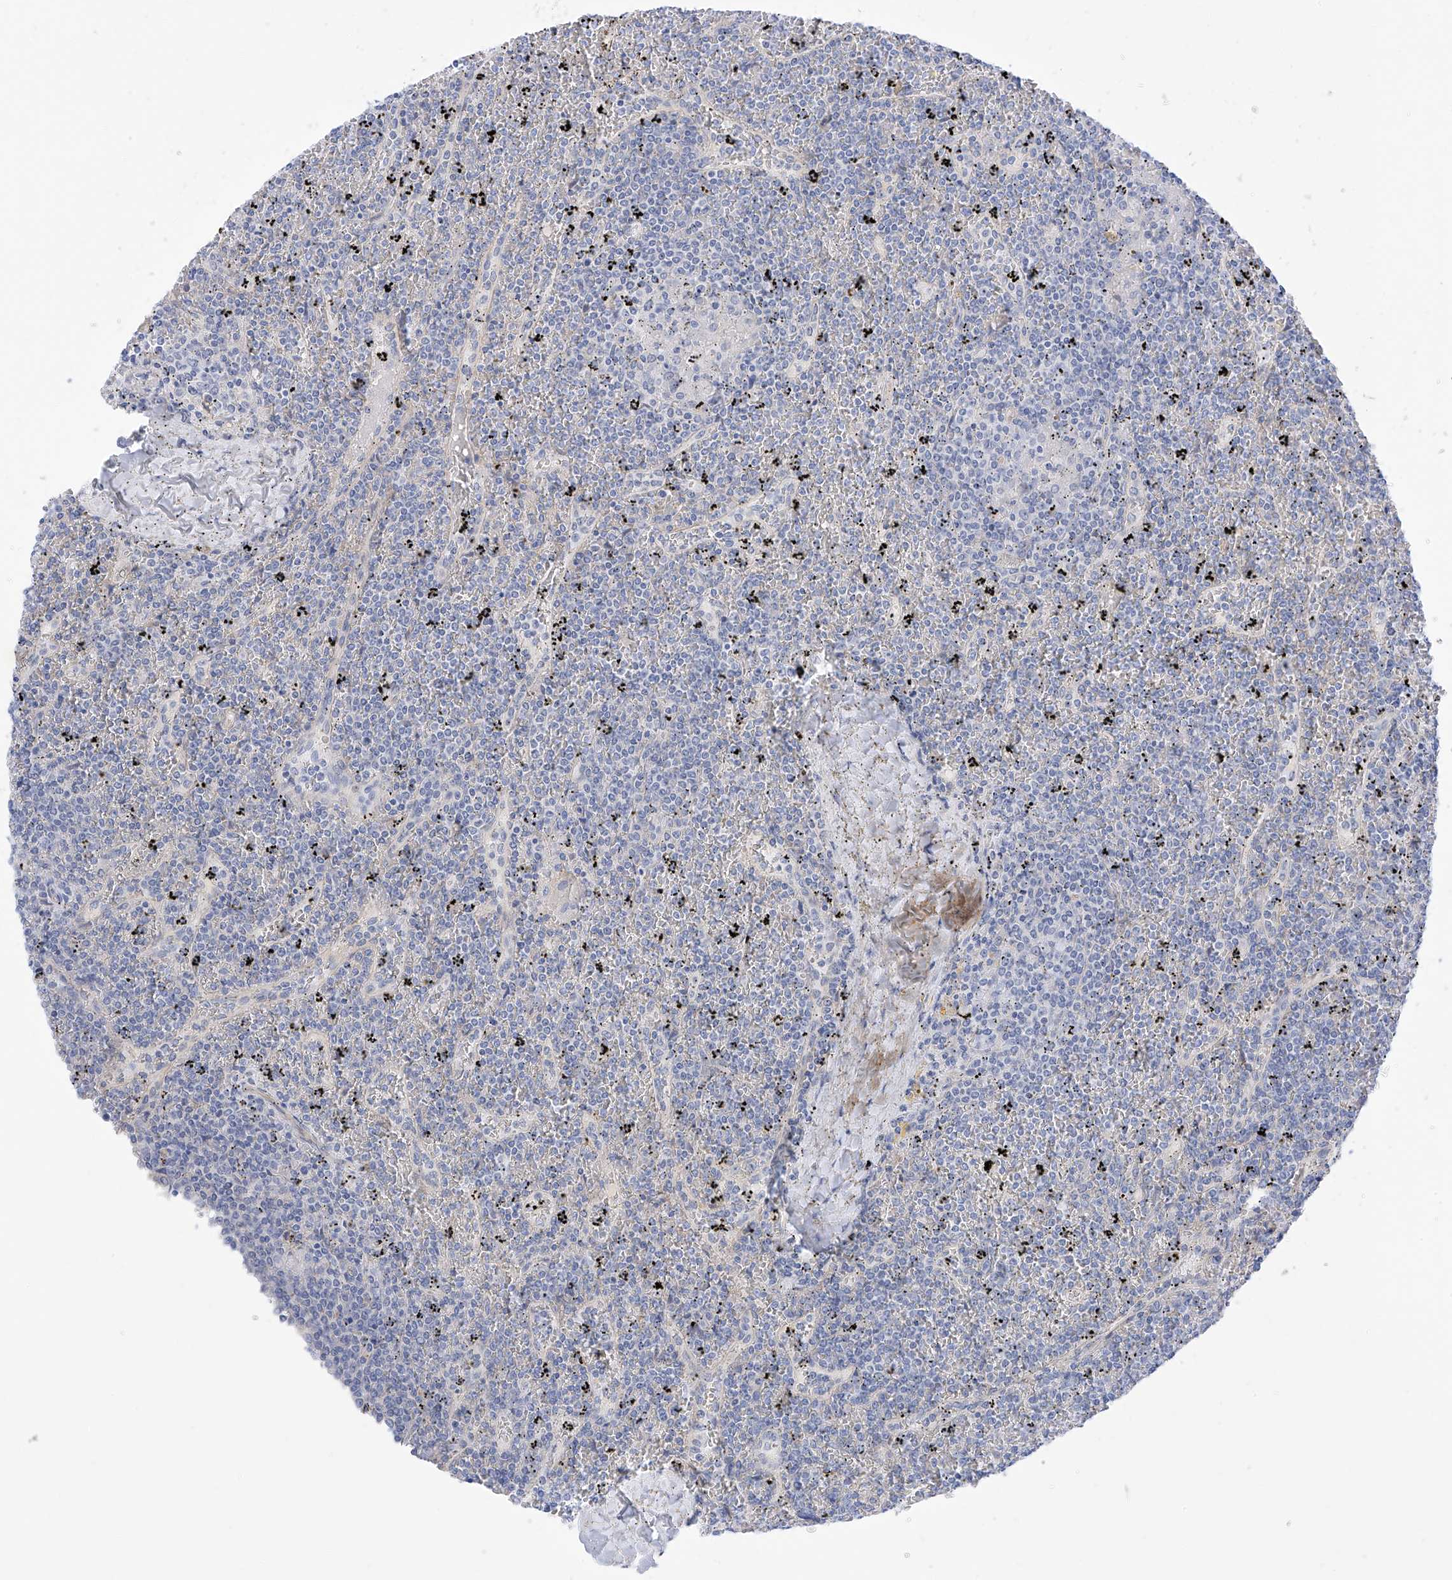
{"staining": {"intensity": "negative", "quantity": "none", "location": "none"}, "tissue": "lymphoma", "cell_type": "Tumor cells", "image_type": "cancer", "snomed": [{"axis": "morphology", "description": "Malignant lymphoma, non-Hodgkin's type, Low grade"}, {"axis": "topography", "description": "Spleen"}], "caption": "There is no significant staining in tumor cells of lymphoma.", "gene": "ITGA9", "patient": {"sex": "female", "age": 19}}